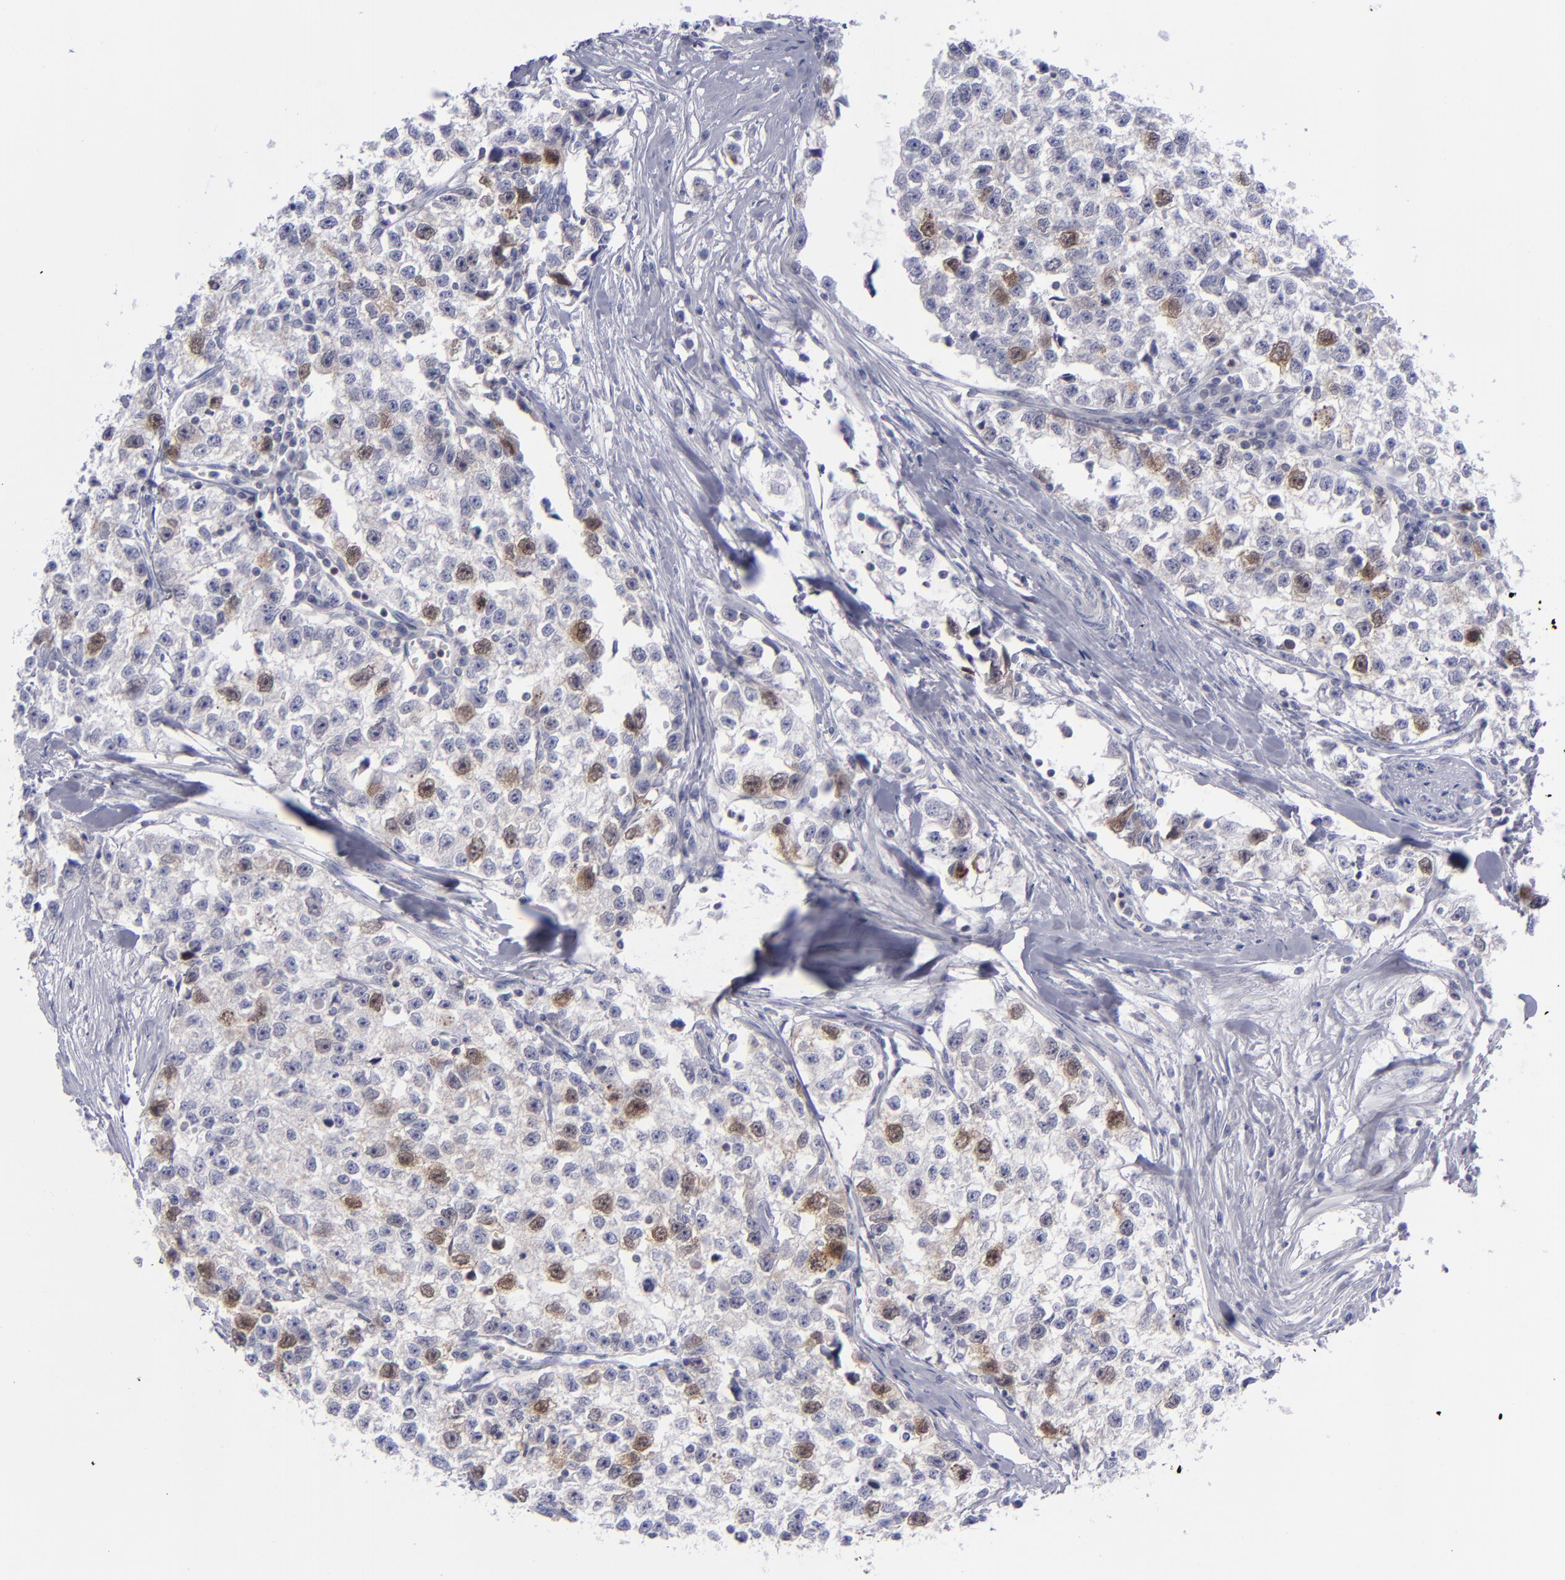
{"staining": {"intensity": "weak", "quantity": "<25%", "location": "cytoplasmic/membranous,nuclear"}, "tissue": "testis cancer", "cell_type": "Tumor cells", "image_type": "cancer", "snomed": [{"axis": "morphology", "description": "Seminoma, NOS"}, {"axis": "morphology", "description": "Carcinoma, Embryonal, NOS"}, {"axis": "topography", "description": "Testis"}], "caption": "High power microscopy histopathology image of an immunohistochemistry (IHC) image of seminoma (testis), revealing no significant positivity in tumor cells.", "gene": "AURKA", "patient": {"sex": "male", "age": 30}}